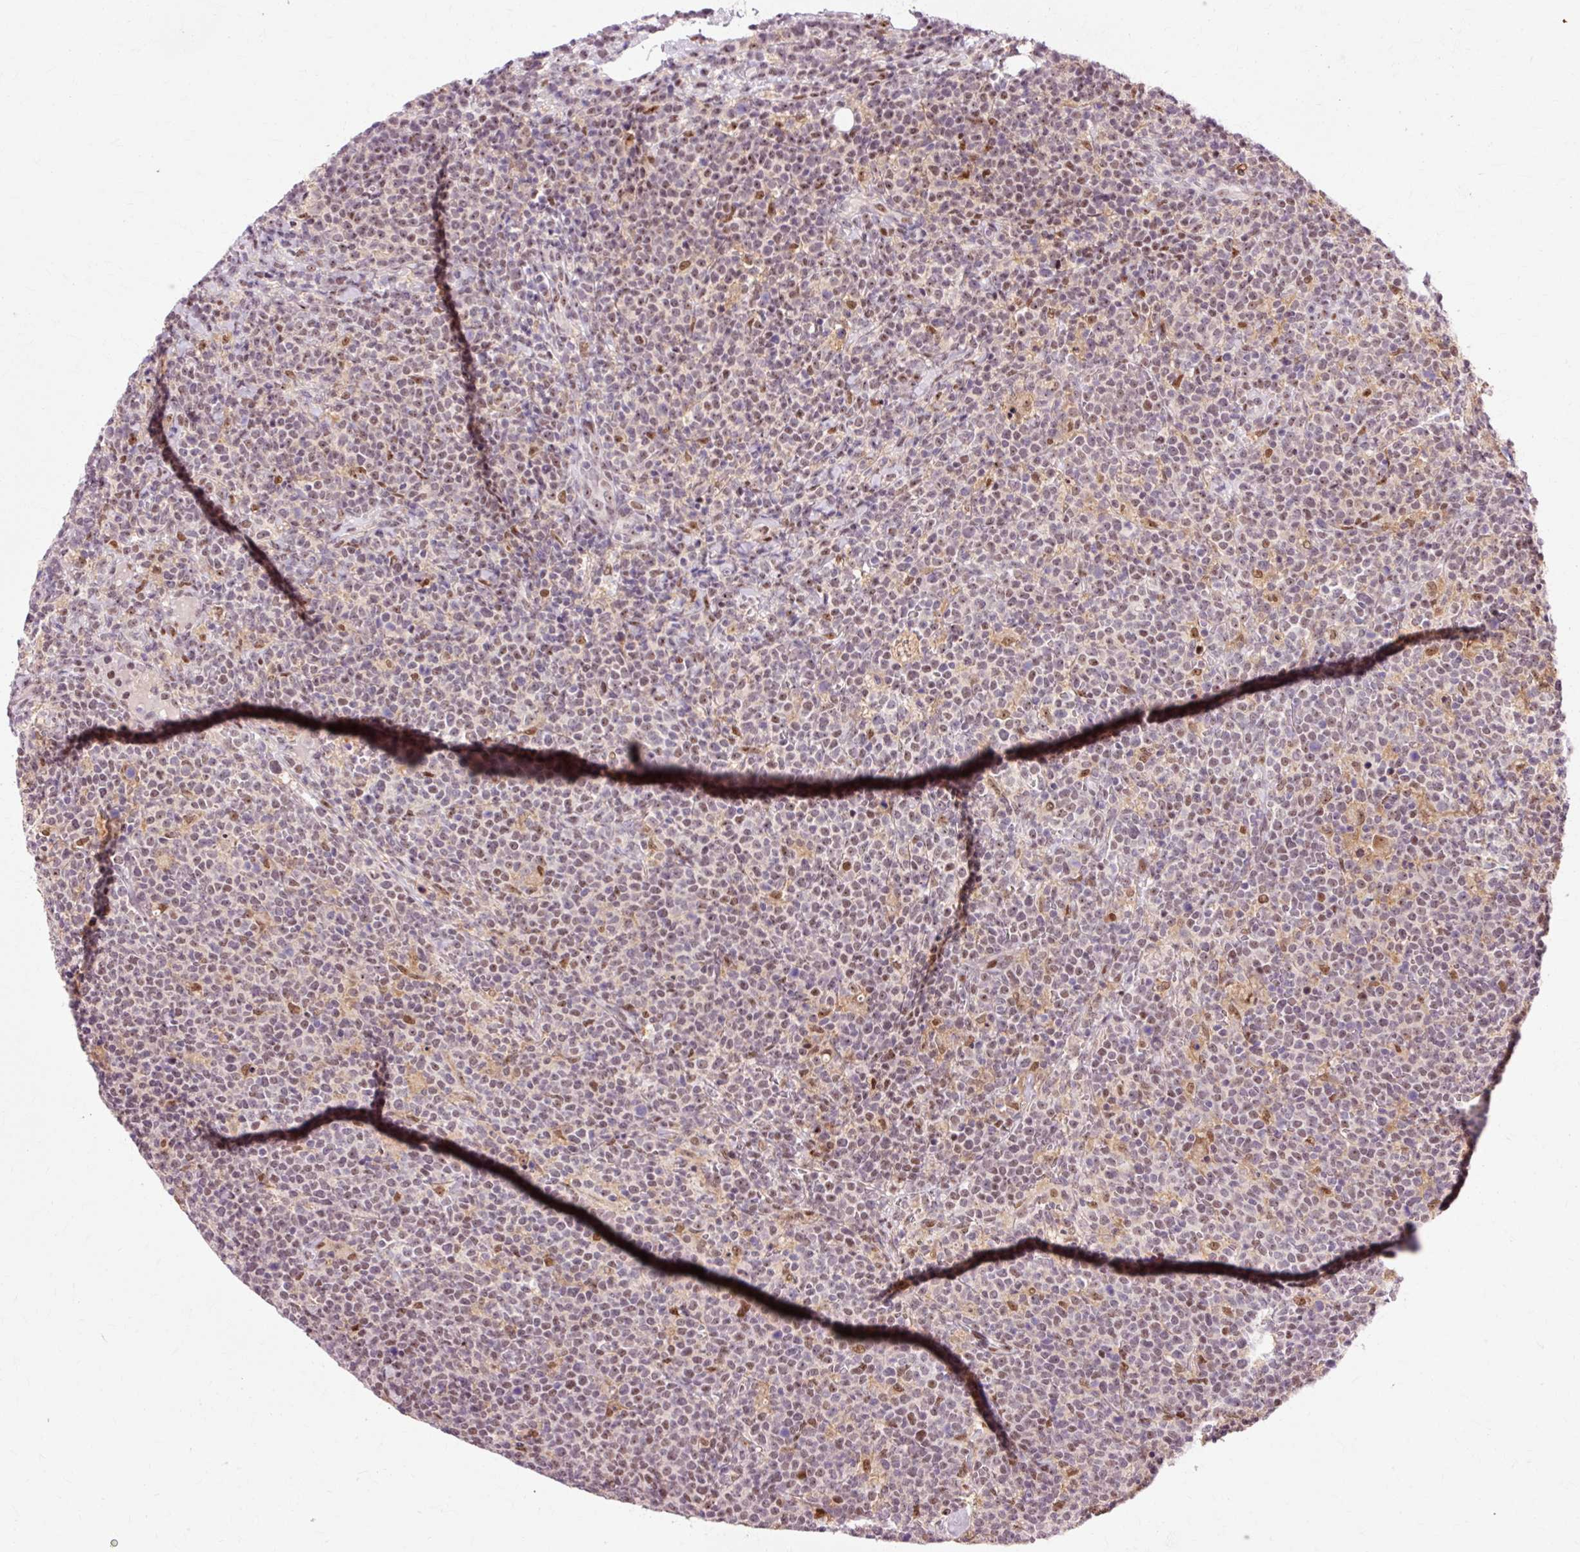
{"staining": {"intensity": "moderate", "quantity": "<25%", "location": "nuclear"}, "tissue": "lymphoma", "cell_type": "Tumor cells", "image_type": "cancer", "snomed": [{"axis": "morphology", "description": "Malignant lymphoma, non-Hodgkin's type, High grade"}, {"axis": "topography", "description": "Lymph node"}], "caption": "Moderate nuclear protein staining is seen in about <25% of tumor cells in lymphoma.", "gene": "MACROD2", "patient": {"sex": "male", "age": 61}}